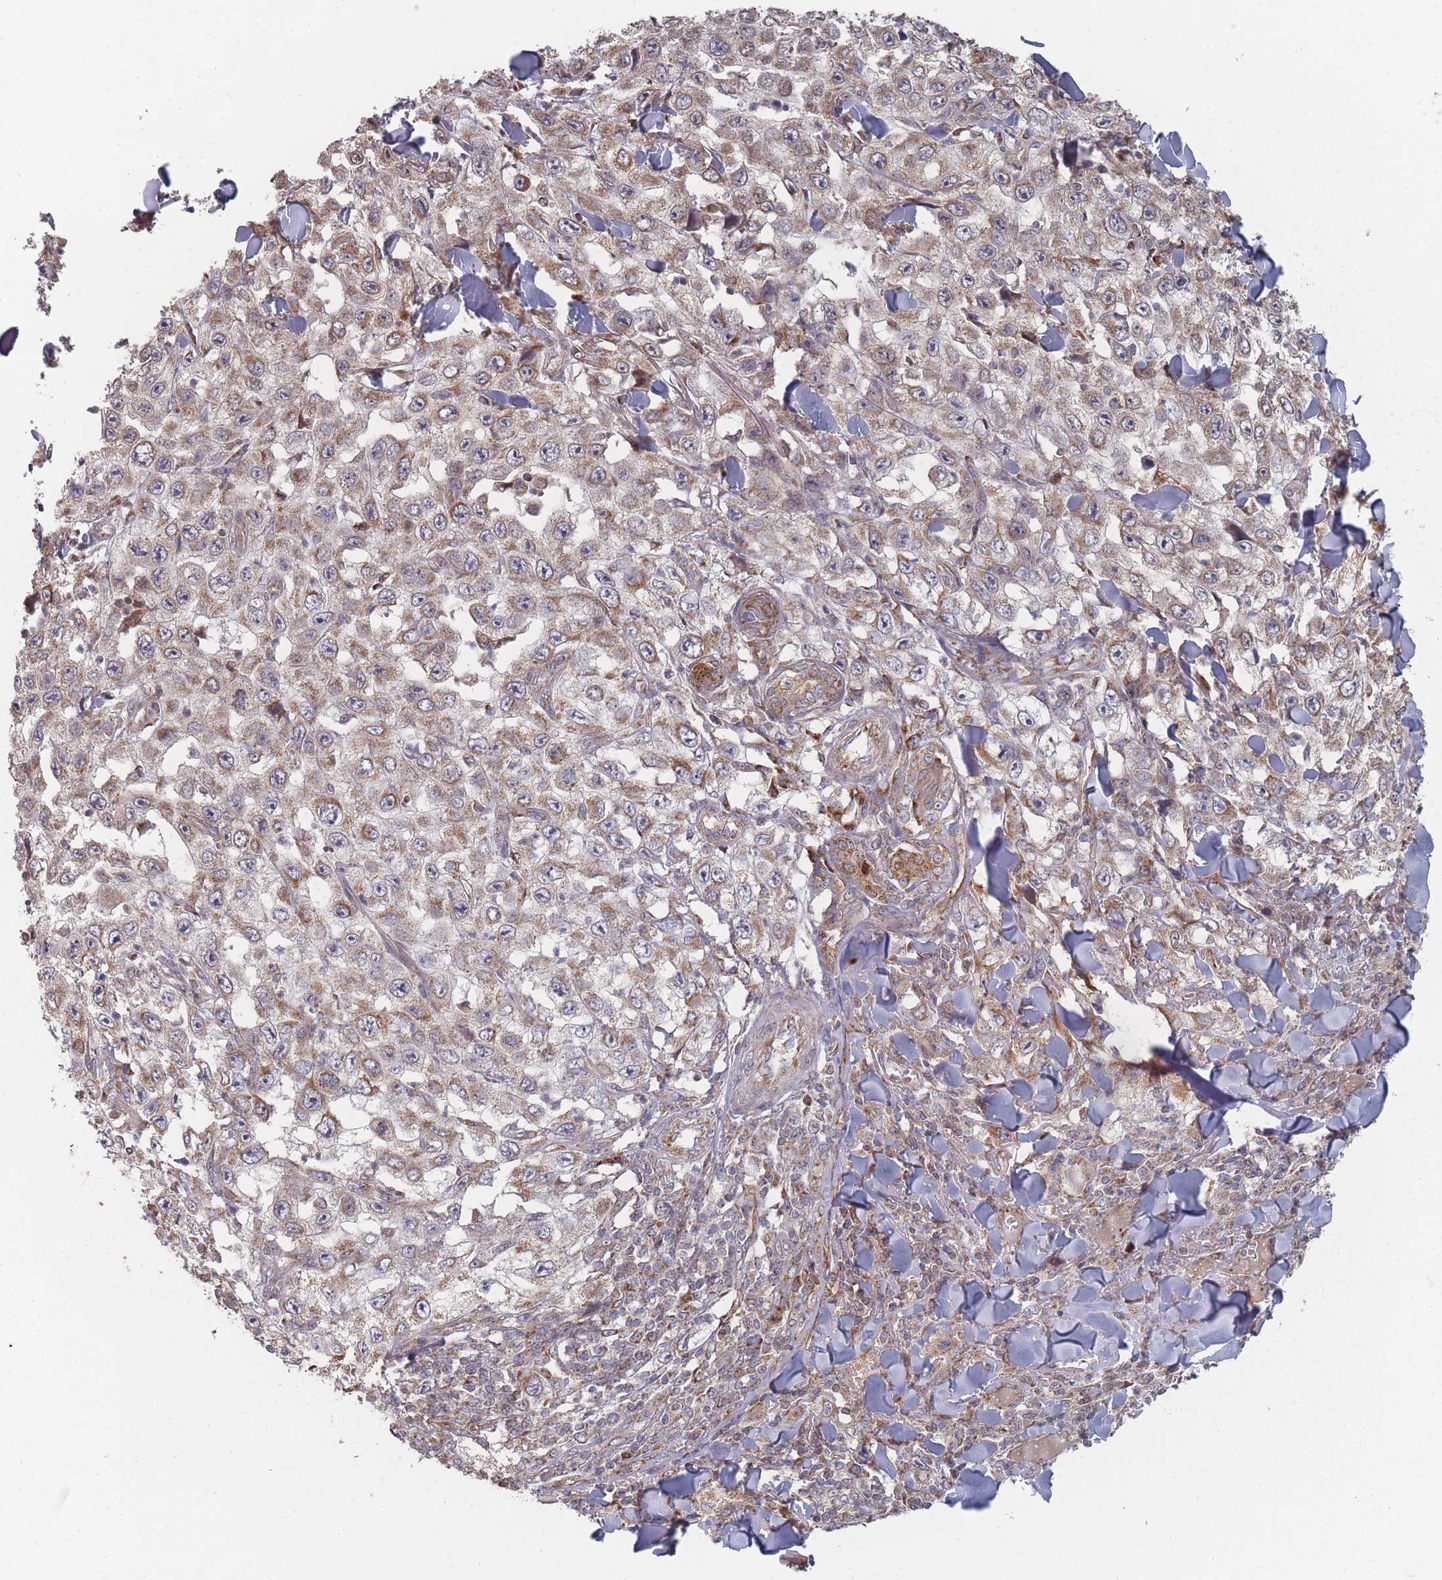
{"staining": {"intensity": "moderate", "quantity": ">75%", "location": "cytoplasmic/membranous"}, "tissue": "skin cancer", "cell_type": "Tumor cells", "image_type": "cancer", "snomed": [{"axis": "morphology", "description": "Squamous cell carcinoma, NOS"}, {"axis": "topography", "description": "Skin"}], "caption": "Protein analysis of skin squamous cell carcinoma tissue reveals moderate cytoplasmic/membranous staining in about >75% of tumor cells.", "gene": "PSMB3", "patient": {"sex": "male", "age": 82}}